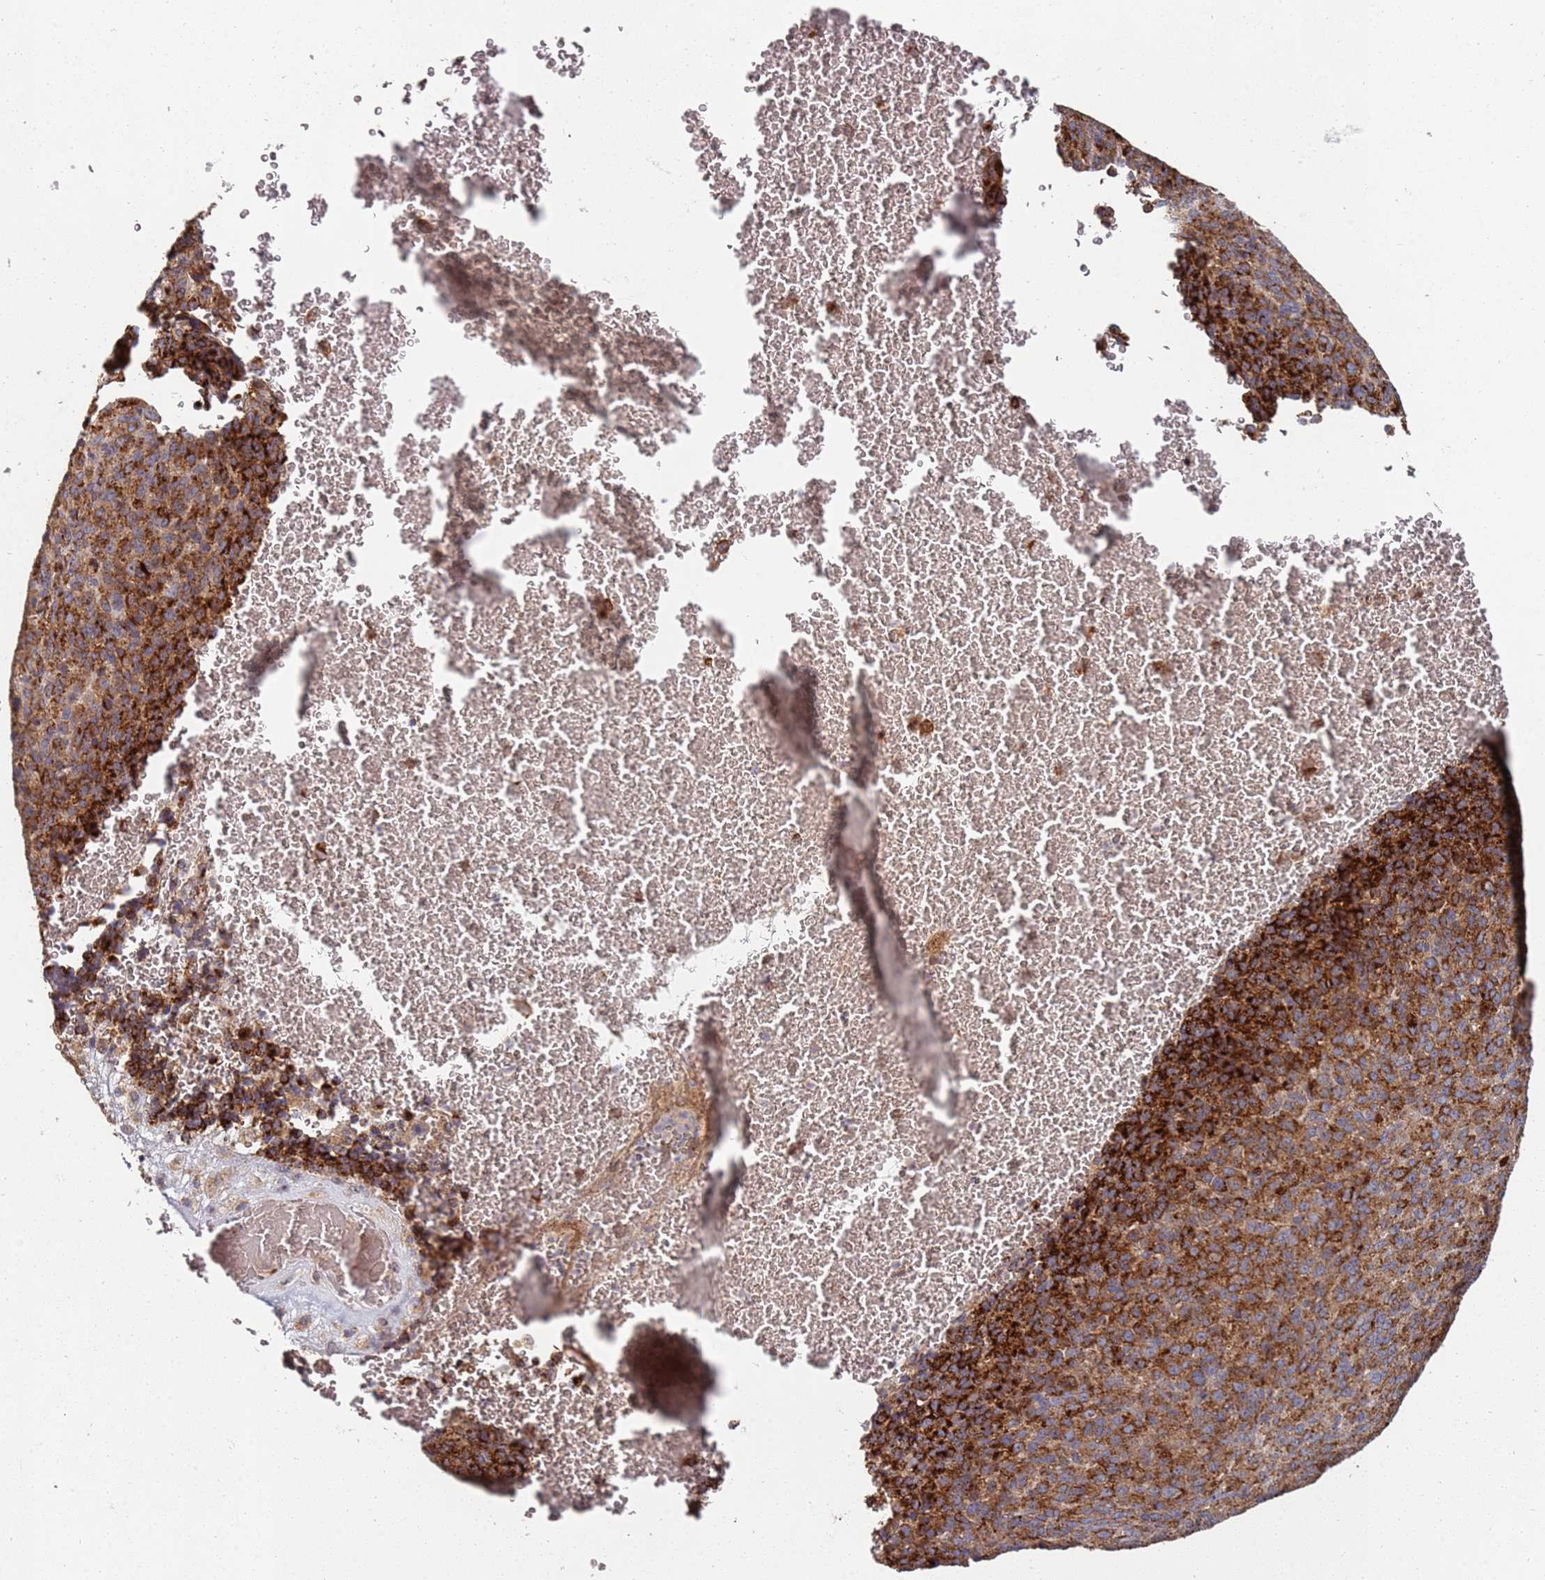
{"staining": {"intensity": "strong", "quantity": ">75%", "location": "cytoplasmic/membranous"}, "tissue": "melanoma", "cell_type": "Tumor cells", "image_type": "cancer", "snomed": [{"axis": "morphology", "description": "Malignant melanoma, Metastatic site"}, {"axis": "topography", "description": "Brain"}], "caption": "Protein staining of melanoma tissue displays strong cytoplasmic/membranous positivity in approximately >75% of tumor cells.", "gene": "ABCB6", "patient": {"sex": "female", "age": 56}}